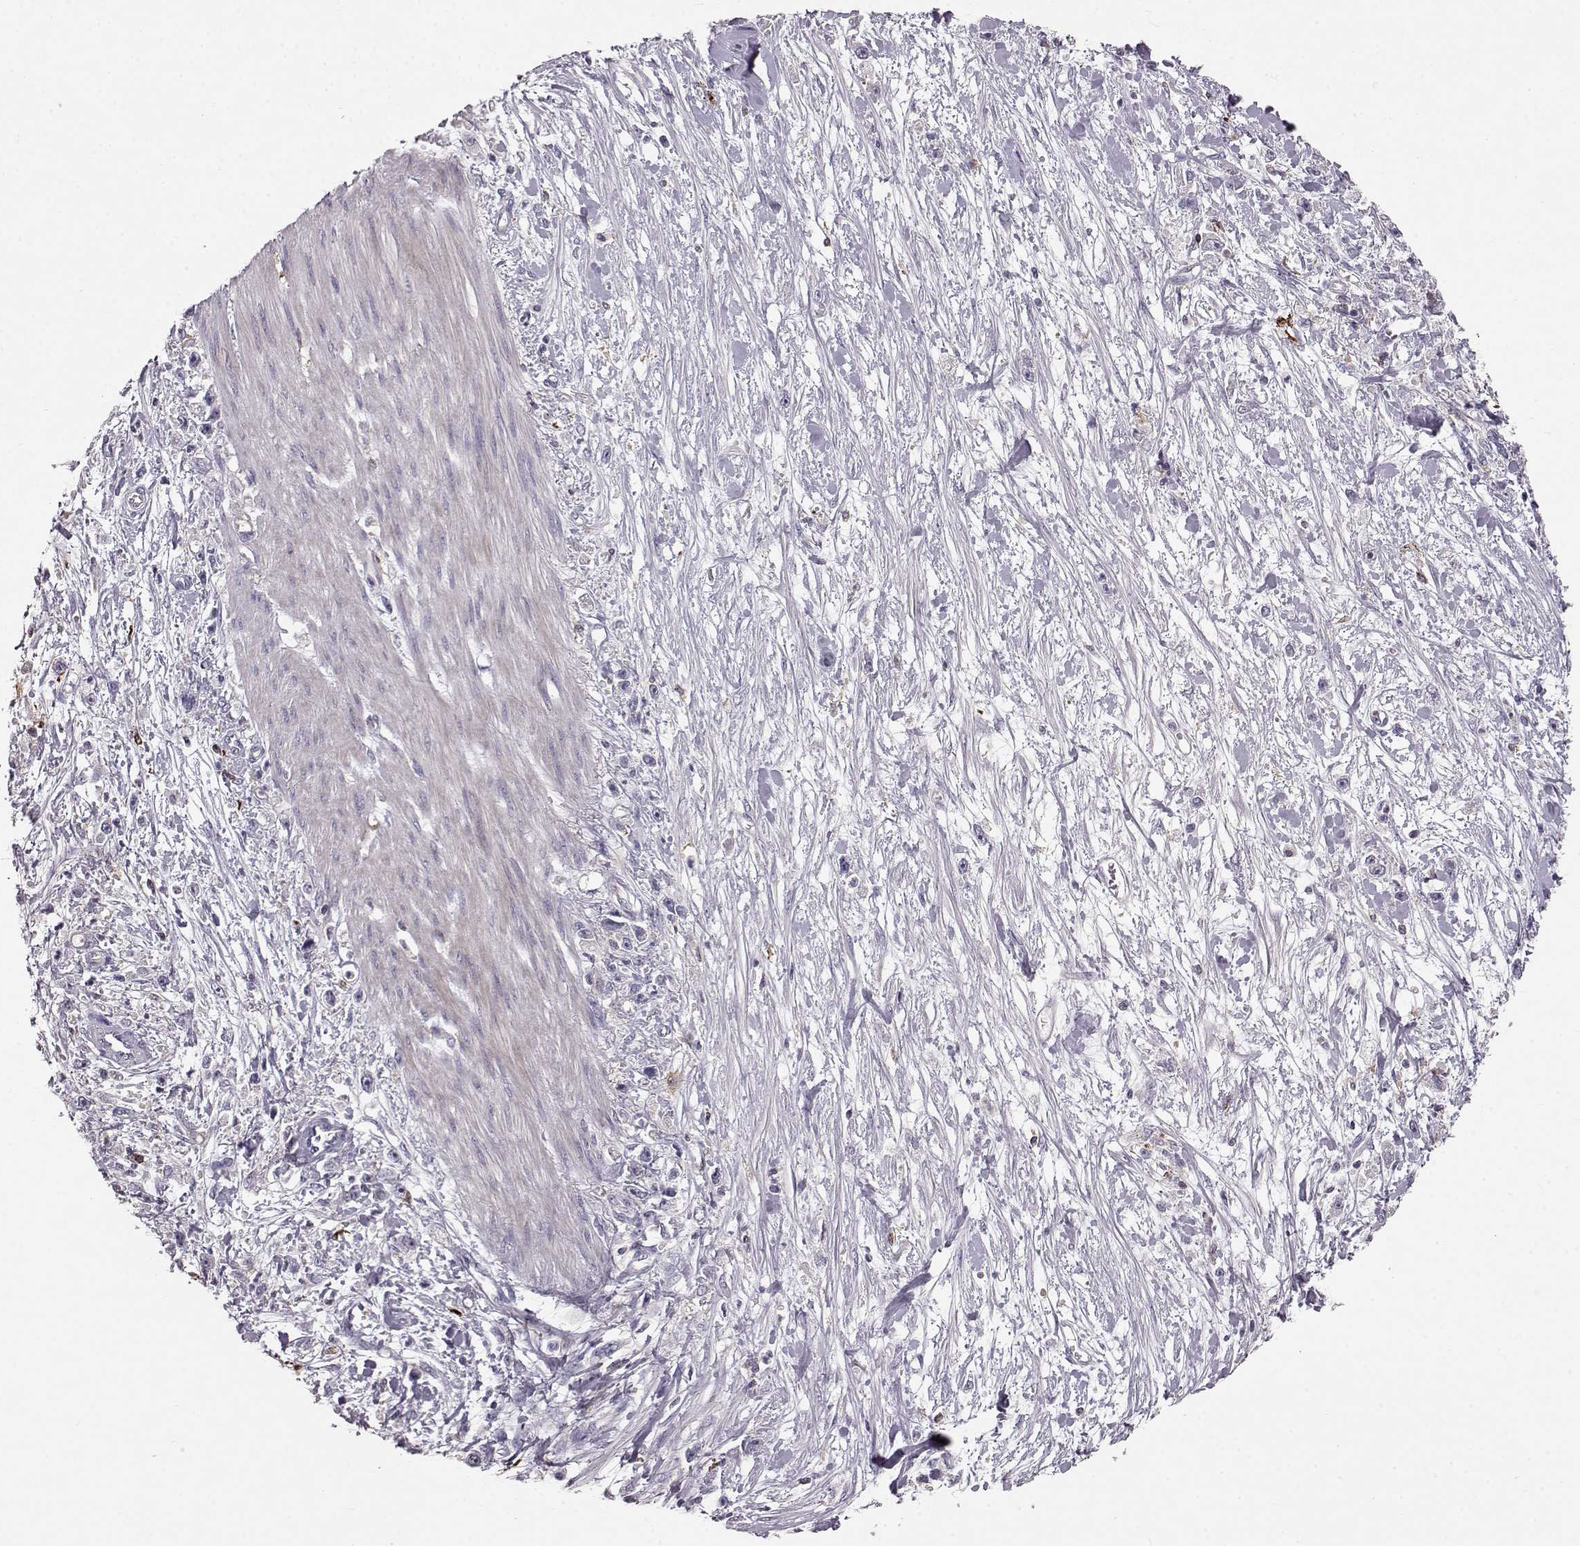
{"staining": {"intensity": "negative", "quantity": "none", "location": "none"}, "tissue": "stomach cancer", "cell_type": "Tumor cells", "image_type": "cancer", "snomed": [{"axis": "morphology", "description": "Adenocarcinoma, NOS"}, {"axis": "topography", "description": "Stomach"}], "caption": "Immunohistochemistry (IHC) histopathology image of neoplastic tissue: human stomach cancer stained with DAB (3,3'-diaminobenzidine) displays no significant protein positivity in tumor cells.", "gene": "CCNF", "patient": {"sex": "female", "age": 59}}